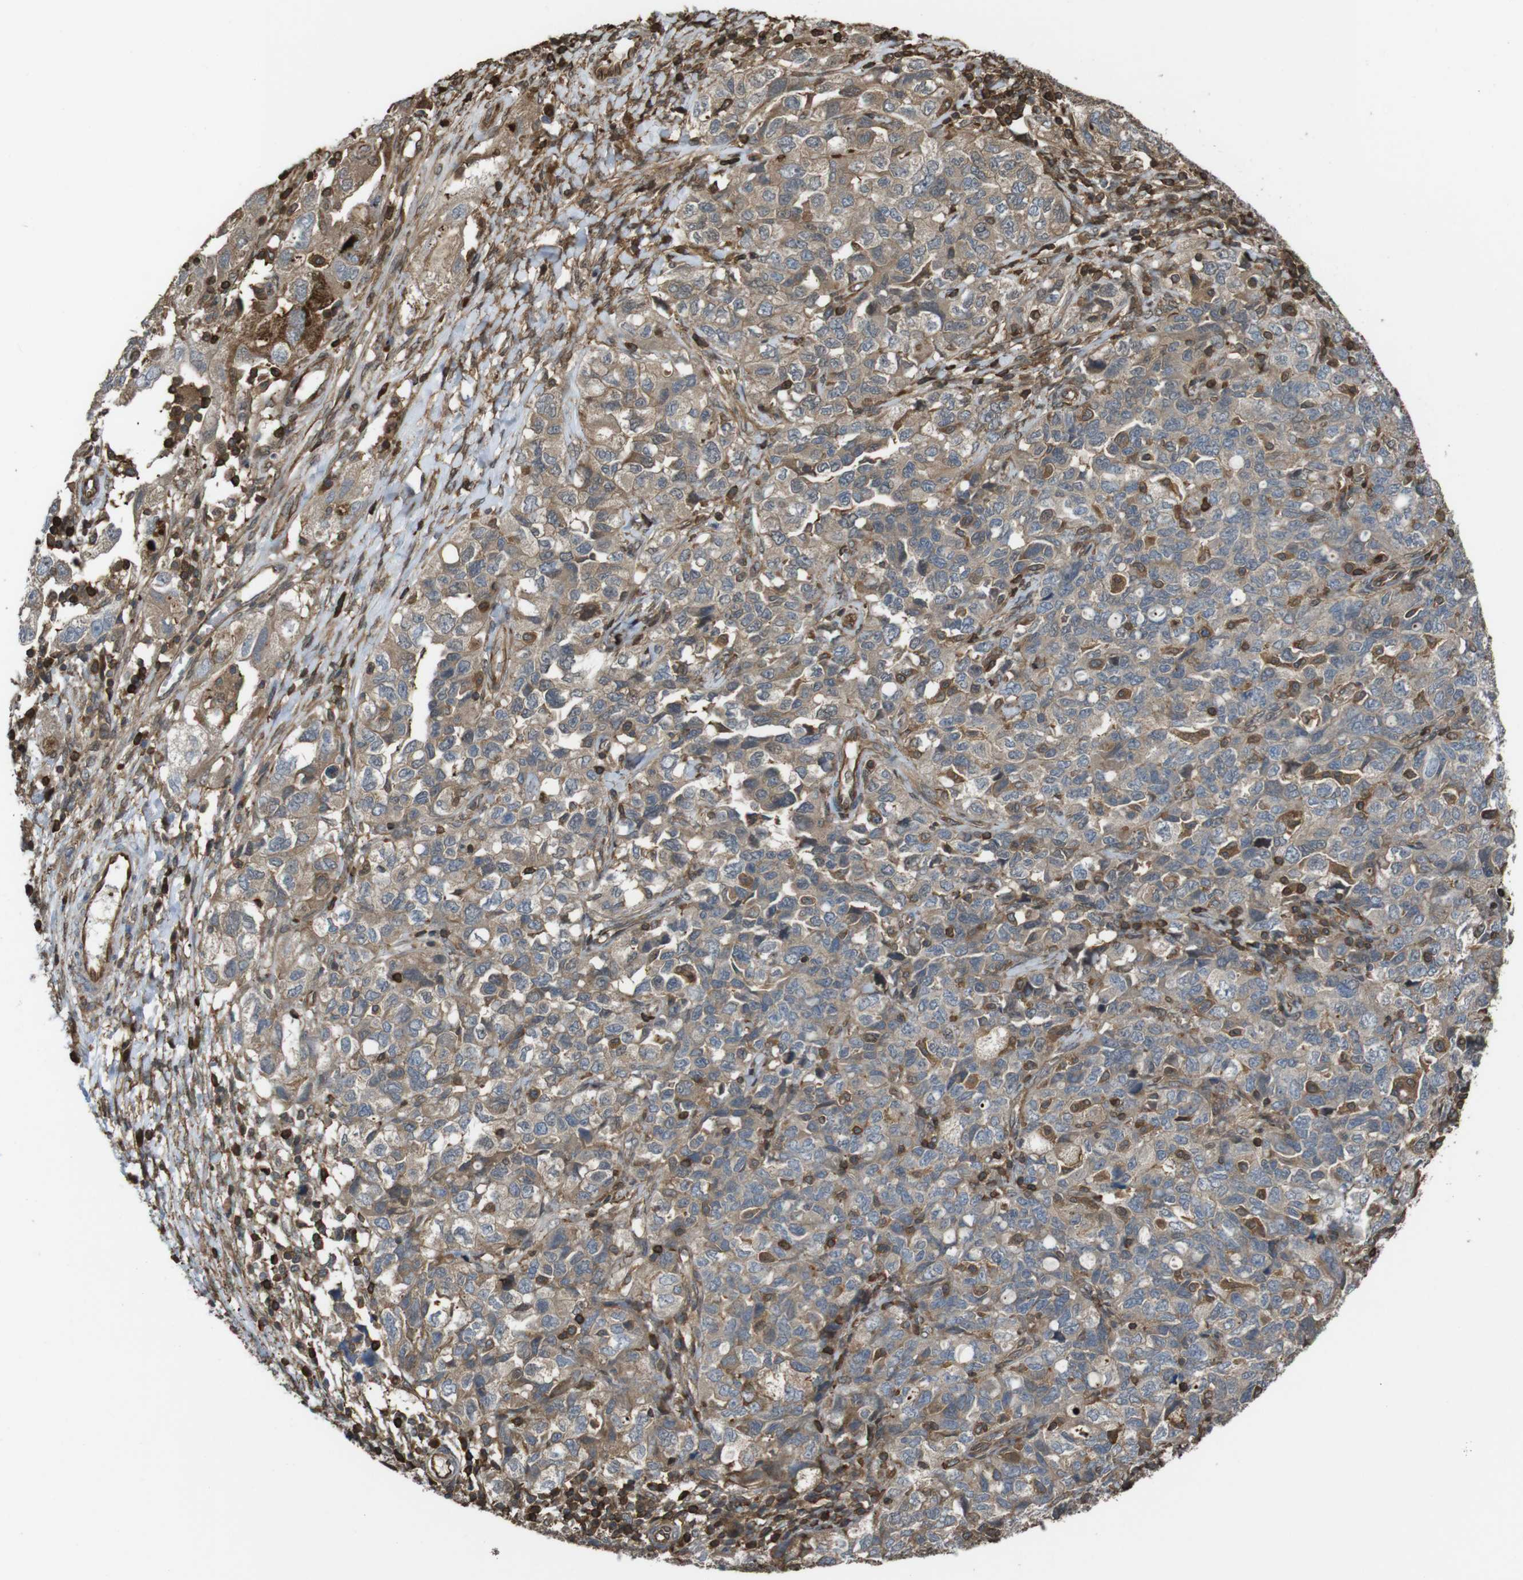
{"staining": {"intensity": "moderate", "quantity": ">75%", "location": "cytoplasmic/membranous"}, "tissue": "ovarian cancer", "cell_type": "Tumor cells", "image_type": "cancer", "snomed": [{"axis": "morphology", "description": "Carcinoma, NOS"}, {"axis": "morphology", "description": "Cystadenocarcinoma, serous, NOS"}, {"axis": "topography", "description": "Ovary"}], "caption": "Human ovarian carcinoma stained with a protein marker reveals moderate staining in tumor cells.", "gene": "ARHGDIA", "patient": {"sex": "female", "age": 69}}